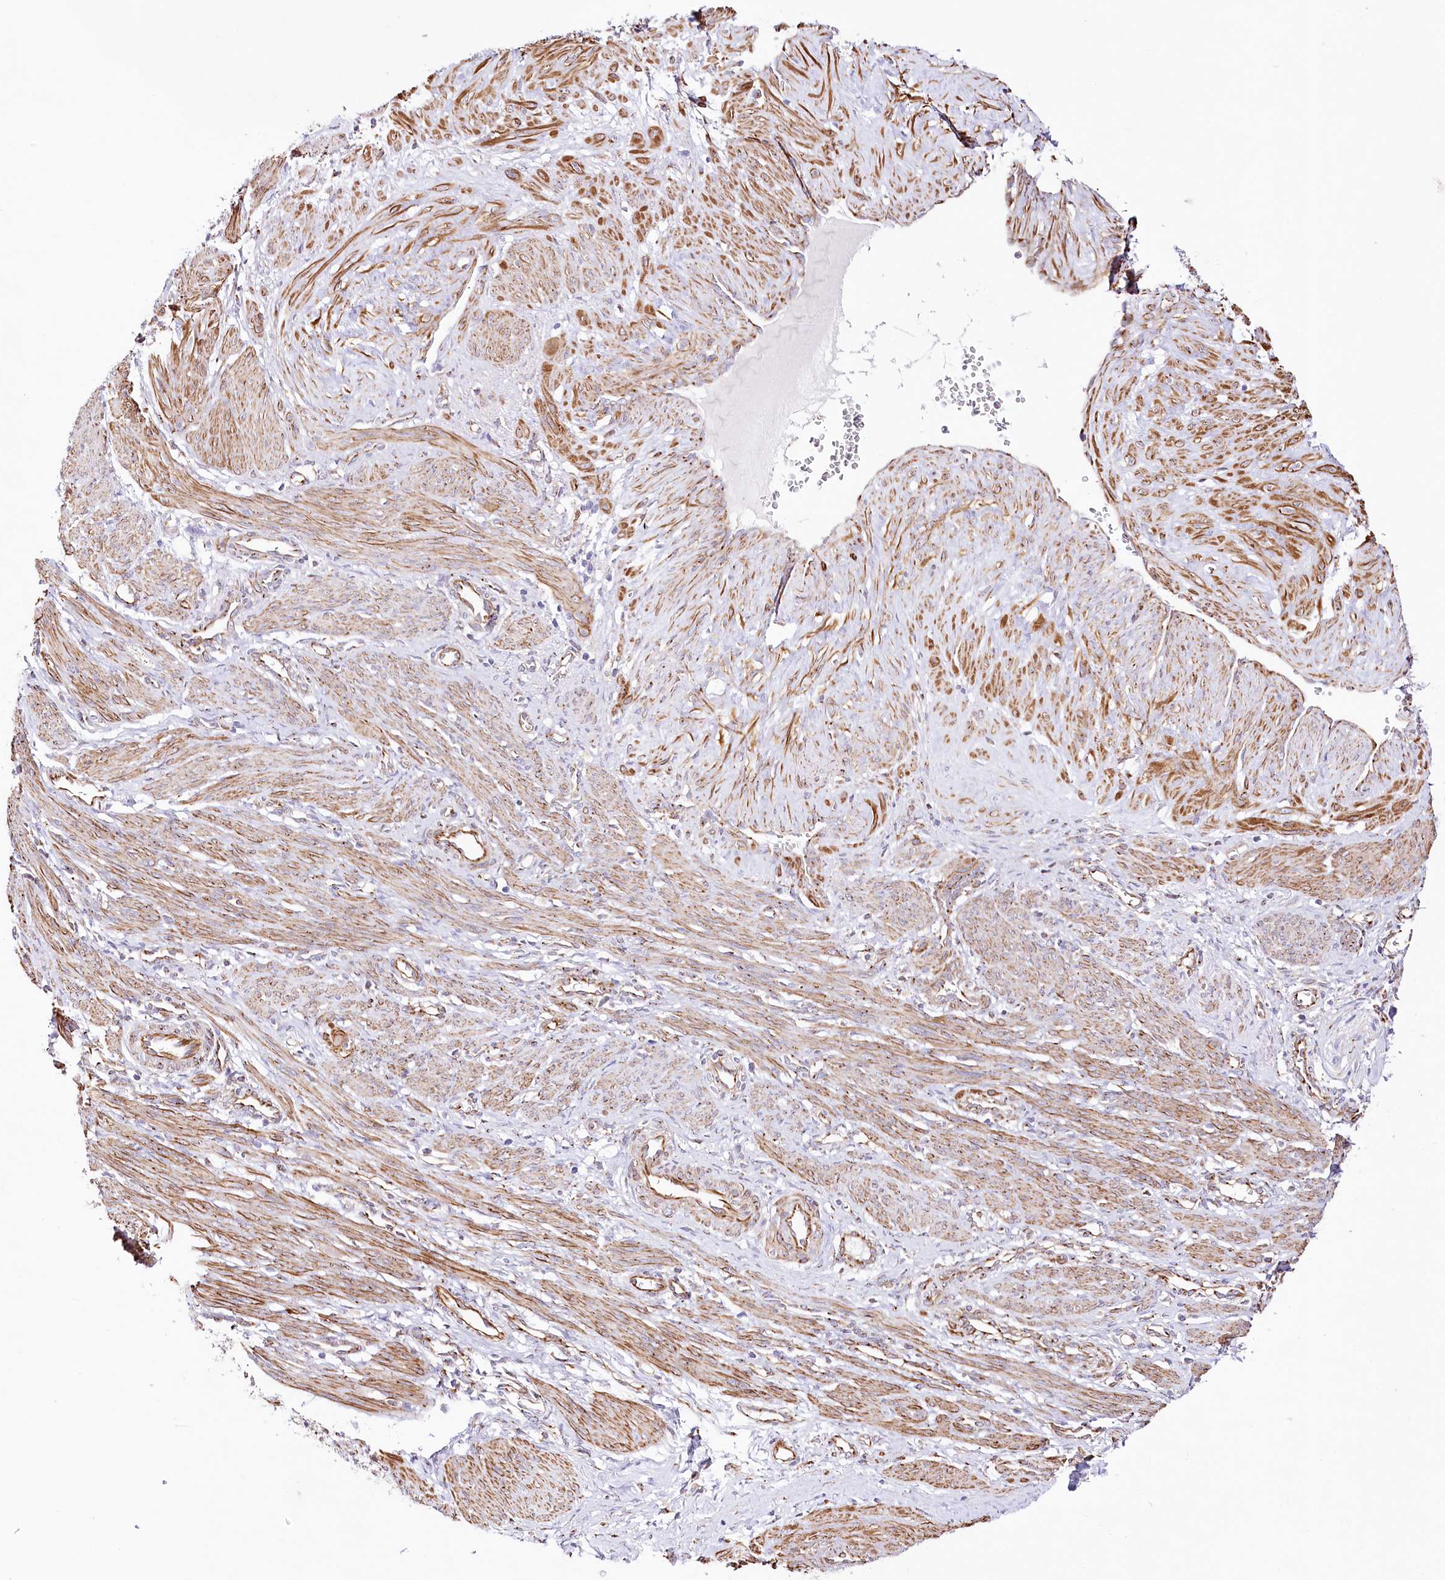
{"staining": {"intensity": "moderate", "quantity": ">75%", "location": "cytoplasmic/membranous"}, "tissue": "smooth muscle", "cell_type": "Smooth muscle cells", "image_type": "normal", "snomed": [{"axis": "morphology", "description": "Normal tissue, NOS"}, {"axis": "topography", "description": "Endometrium"}], "caption": "Smooth muscle stained with a protein marker demonstrates moderate staining in smooth muscle cells.", "gene": "ABRAXAS2", "patient": {"sex": "female", "age": 33}}